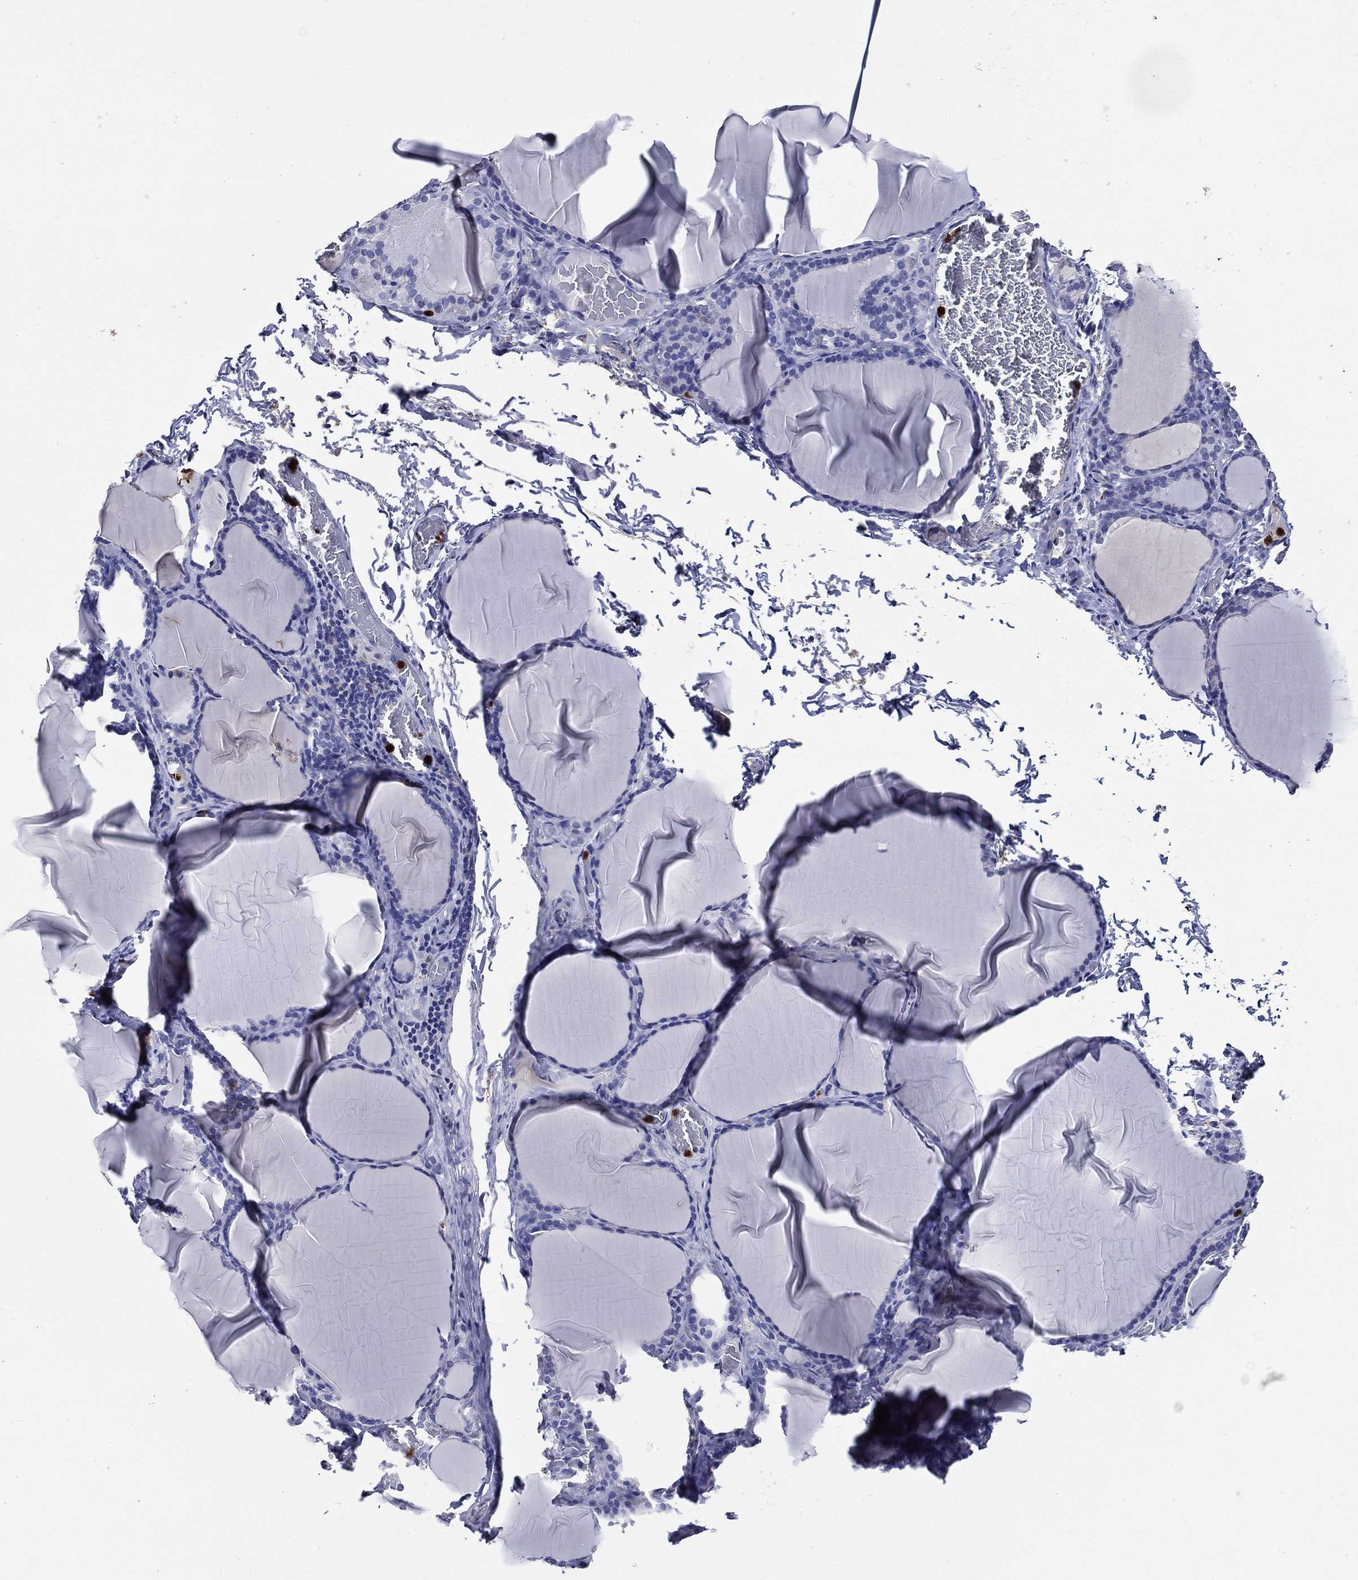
{"staining": {"intensity": "negative", "quantity": "none", "location": "none"}, "tissue": "thyroid gland", "cell_type": "Glandular cells", "image_type": "normal", "snomed": [{"axis": "morphology", "description": "Normal tissue, NOS"}, {"axis": "morphology", "description": "Hyperplasia, NOS"}, {"axis": "topography", "description": "Thyroid gland"}], "caption": "The immunohistochemistry (IHC) micrograph has no significant staining in glandular cells of thyroid gland.", "gene": "GPR171", "patient": {"sex": "female", "age": 27}}